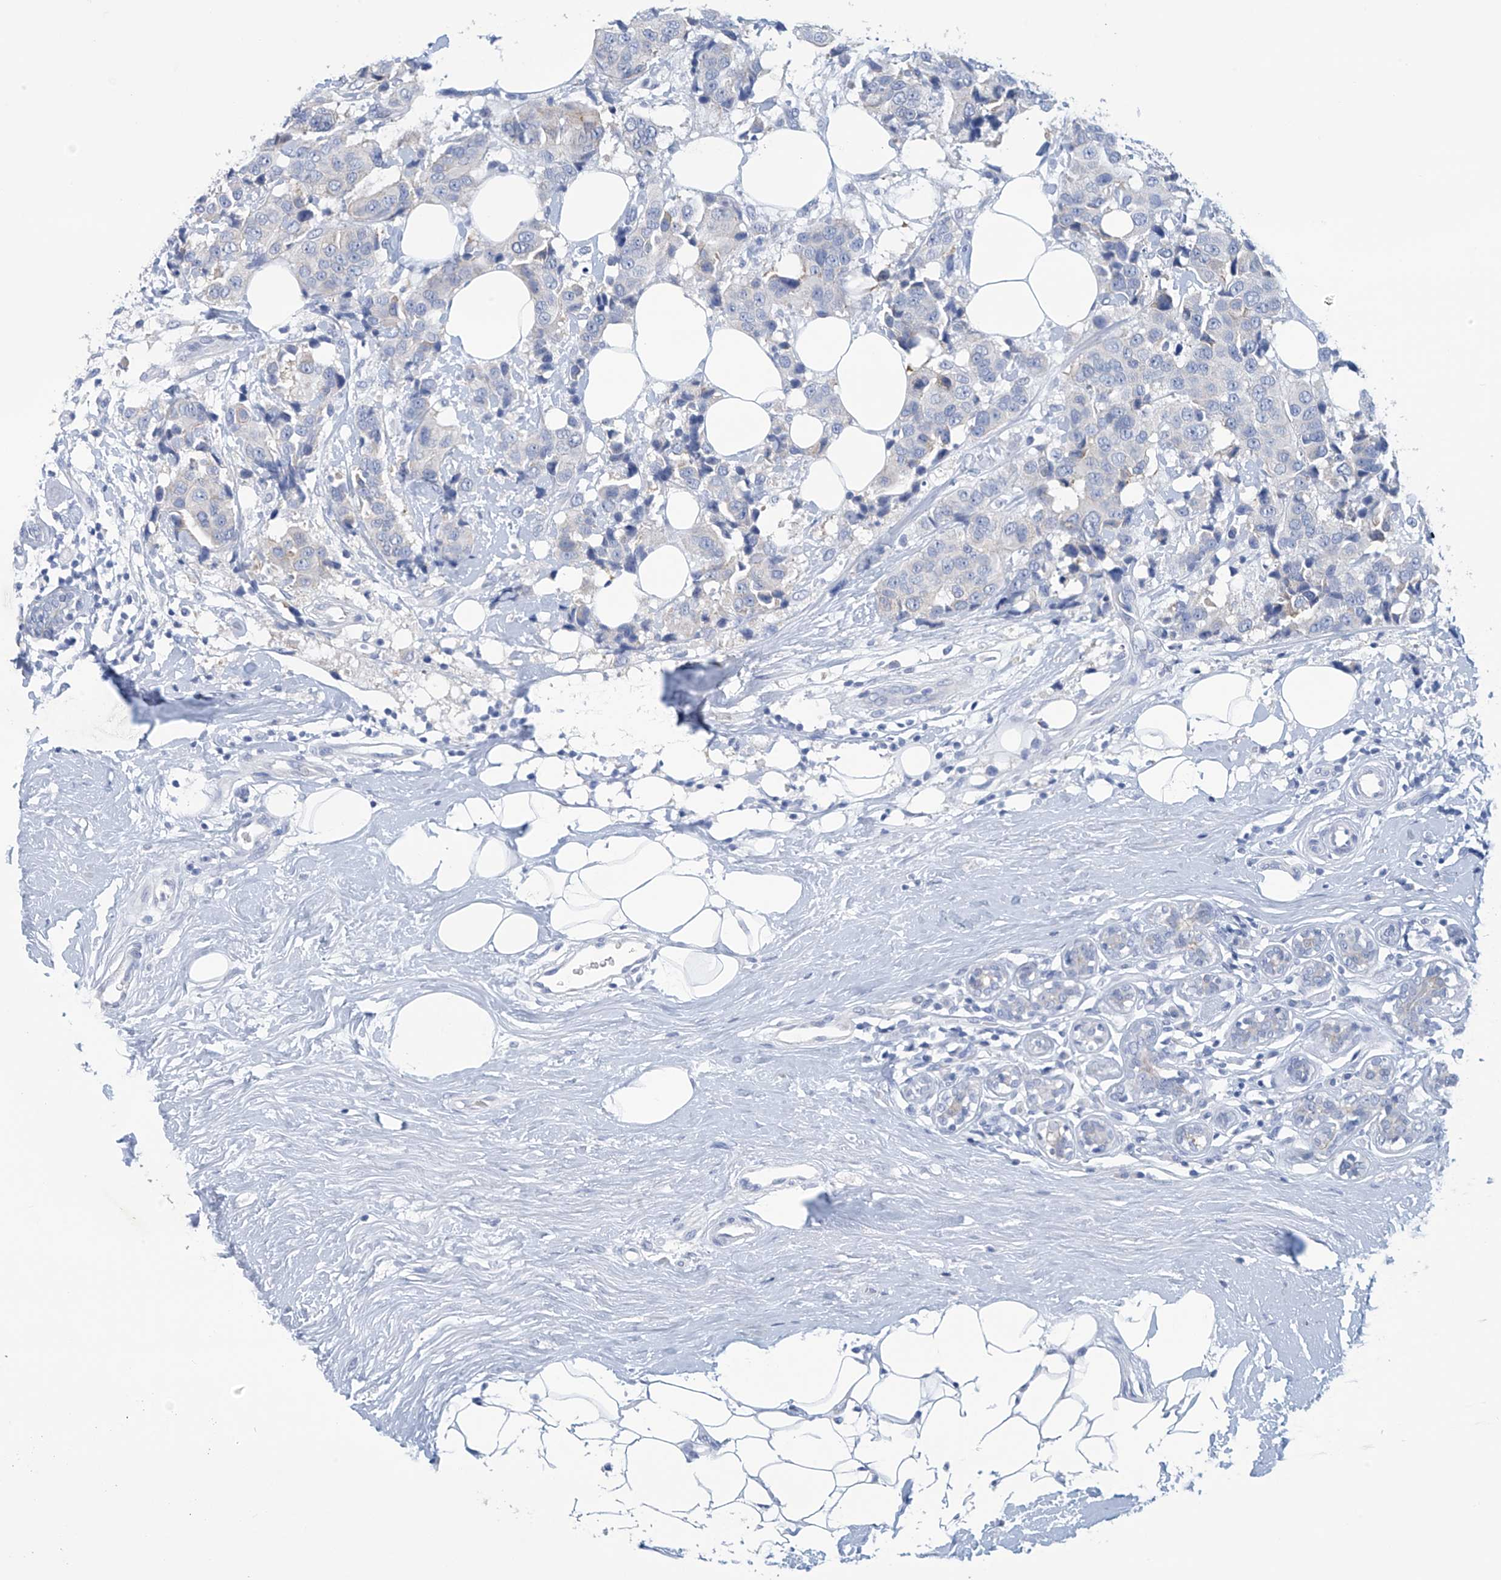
{"staining": {"intensity": "negative", "quantity": "none", "location": "none"}, "tissue": "breast cancer", "cell_type": "Tumor cells", "image_type": "cancer", "snomed": [{"axis": "morphology", "description": "Normal tissue, NOS"}, {"axis": "morphology", "description": "Duct carcinoma"}, {"axis": "topography", "description": "Breast"}], "caption": "This is a micrograph of immunohistochemistry (IHC) staining of breast cancer, which shows no staining in tumor cells.", "gene": "DSP", "patient": {"sex": "female", "age": 39}}